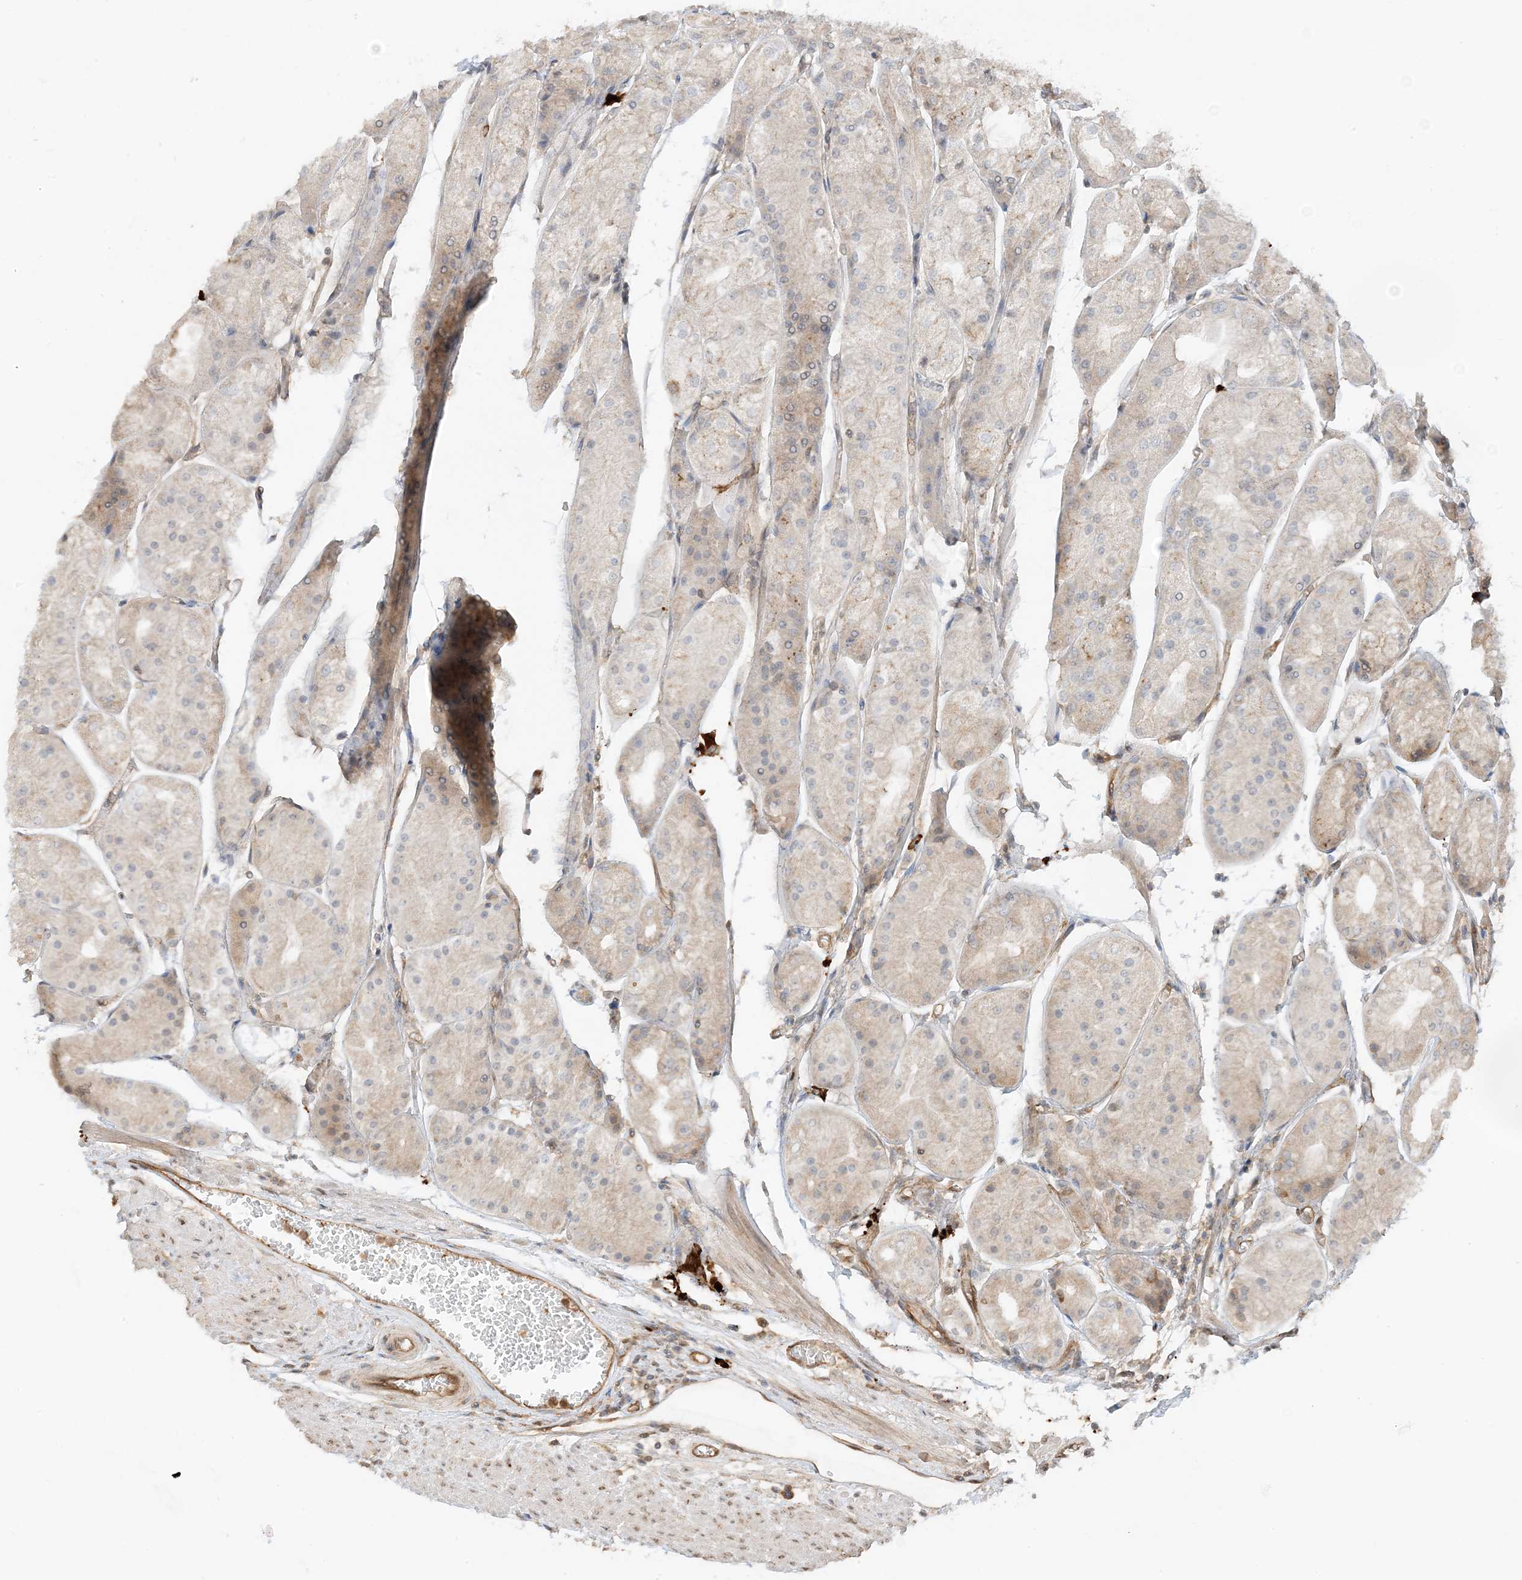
{"staining": {"intensity": "moderate", "quantity": "25%-75%", "location": "cytoplasmic/membranous"}, "tissue": "stomach", "cell_type": "Glandular cells", "image_type": "normal", "snomed": [{"axis": "morphology", "description": "Normal tissue, NOS"}, {"axis": "topography", "description": "Stomach, upper"}], "caption": "Stomach stained with immunohistochemistry displays moderate cytoplasmic/membranous staining in approximately 25%-75% of glandular cells.", "gene": "UBAP2L", "patient": {"sex": "male", "age": 72}}